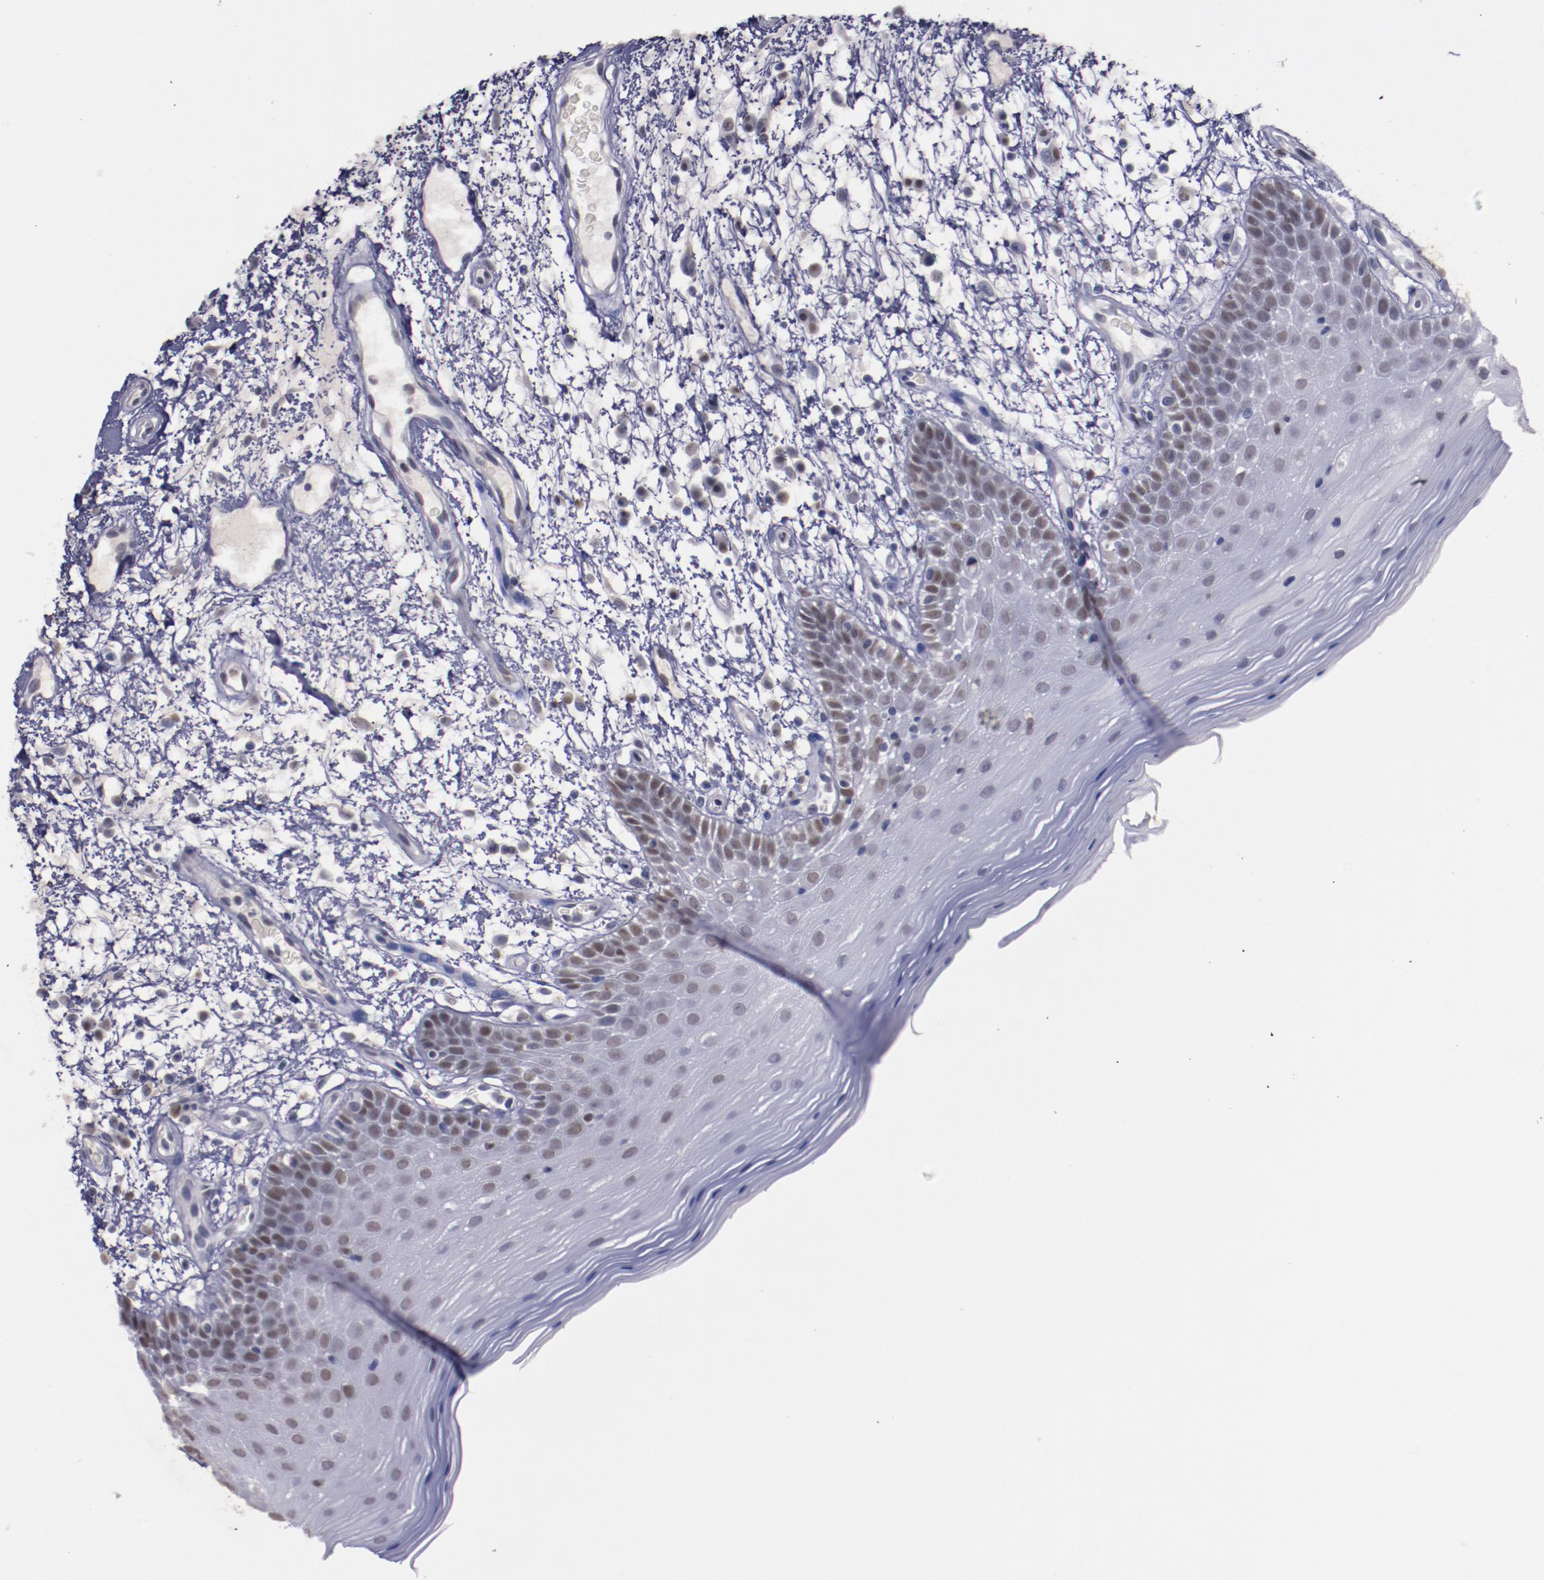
{"staining": {"intensity": "strong", "quantity": ">75%", "location": "nuclear"}, "tissue": "oral mucosa", "cell_type": "Squamous epithelial cells", "image_type": "normal", "snomed": [{"axis": "morphology", "description": "Normal tissue, NOS"}, {"axis": "morphology", "description": "Squamous cell carcinoma, NOS"}, {"axis": "topography", "description": "Skeletal muscle"}, {"axis": "topography", "description": "Oral tissue"}, {"axis": "topography", "description": "Head-Neck"}], "caption": "Protein expression by immunohistochemistry shows strong nuclear staining in approximately >75% of squamous epithelial cells in benign oral mucosa. (DAB (3,3'-diaminobenzidine) IHC, brown staining for protein, blue staining for nuclei).", "gene": "CHEK2", "patient": {"sex": "male", "age": 71}}